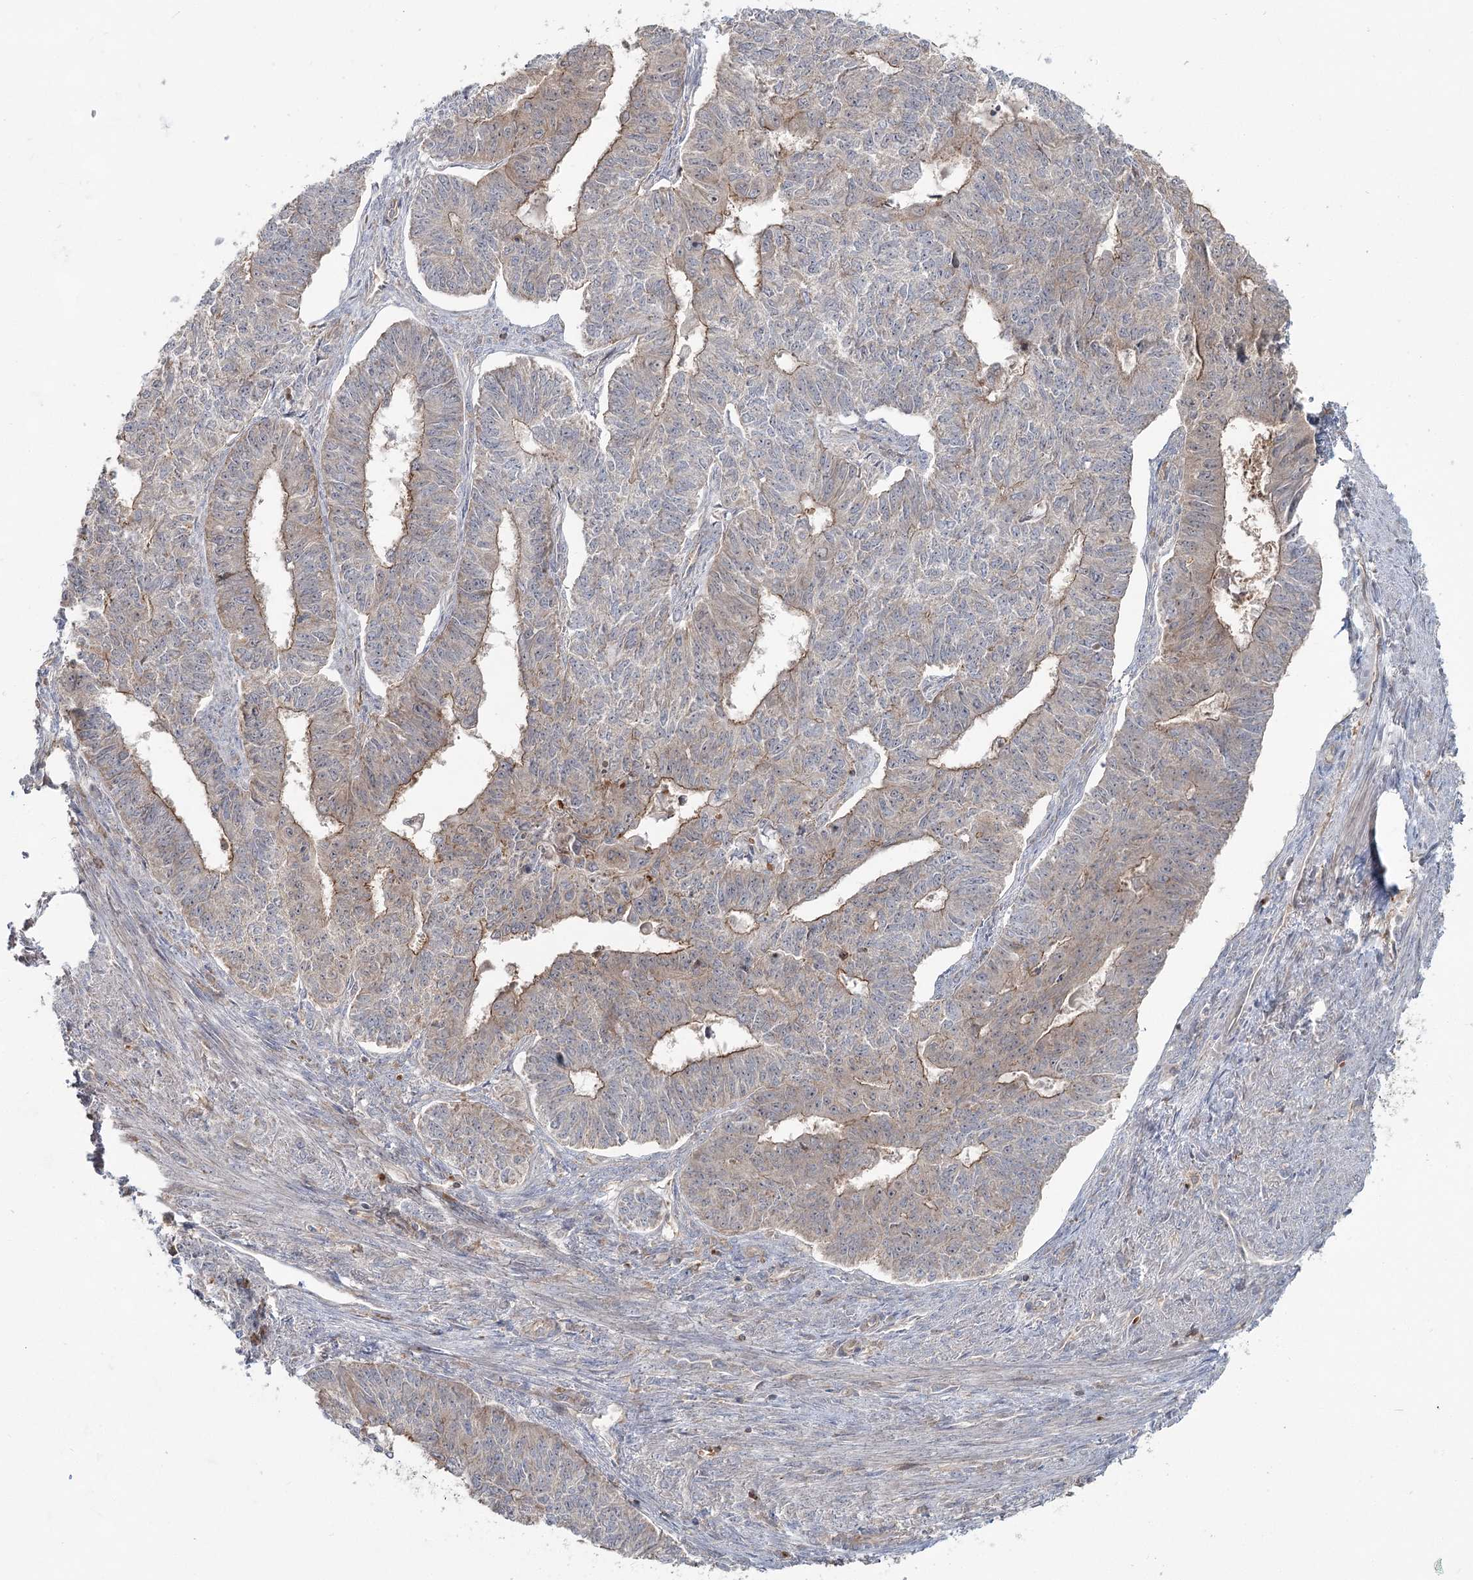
{"staining": {"intensity": "weak", "quantity": "<25%", "location": "cytoplasmic/membranous"}, "tissue": "endometrial cancer", "cell_type": "Tumor cells", "image_type": "cancer", "snomed": [{"axis": "morphology", "description": "Adenocarcinoma, NOS"}, {"axis": "topography", "description": "Endometrium"}], "caption": "Immunohistochemical staining of human adenocarcinoma (endometrial) reveals no significant expression in tumor cells.", "gene": "PCBD2", "patient": {"sex": "female", "age": 32}}